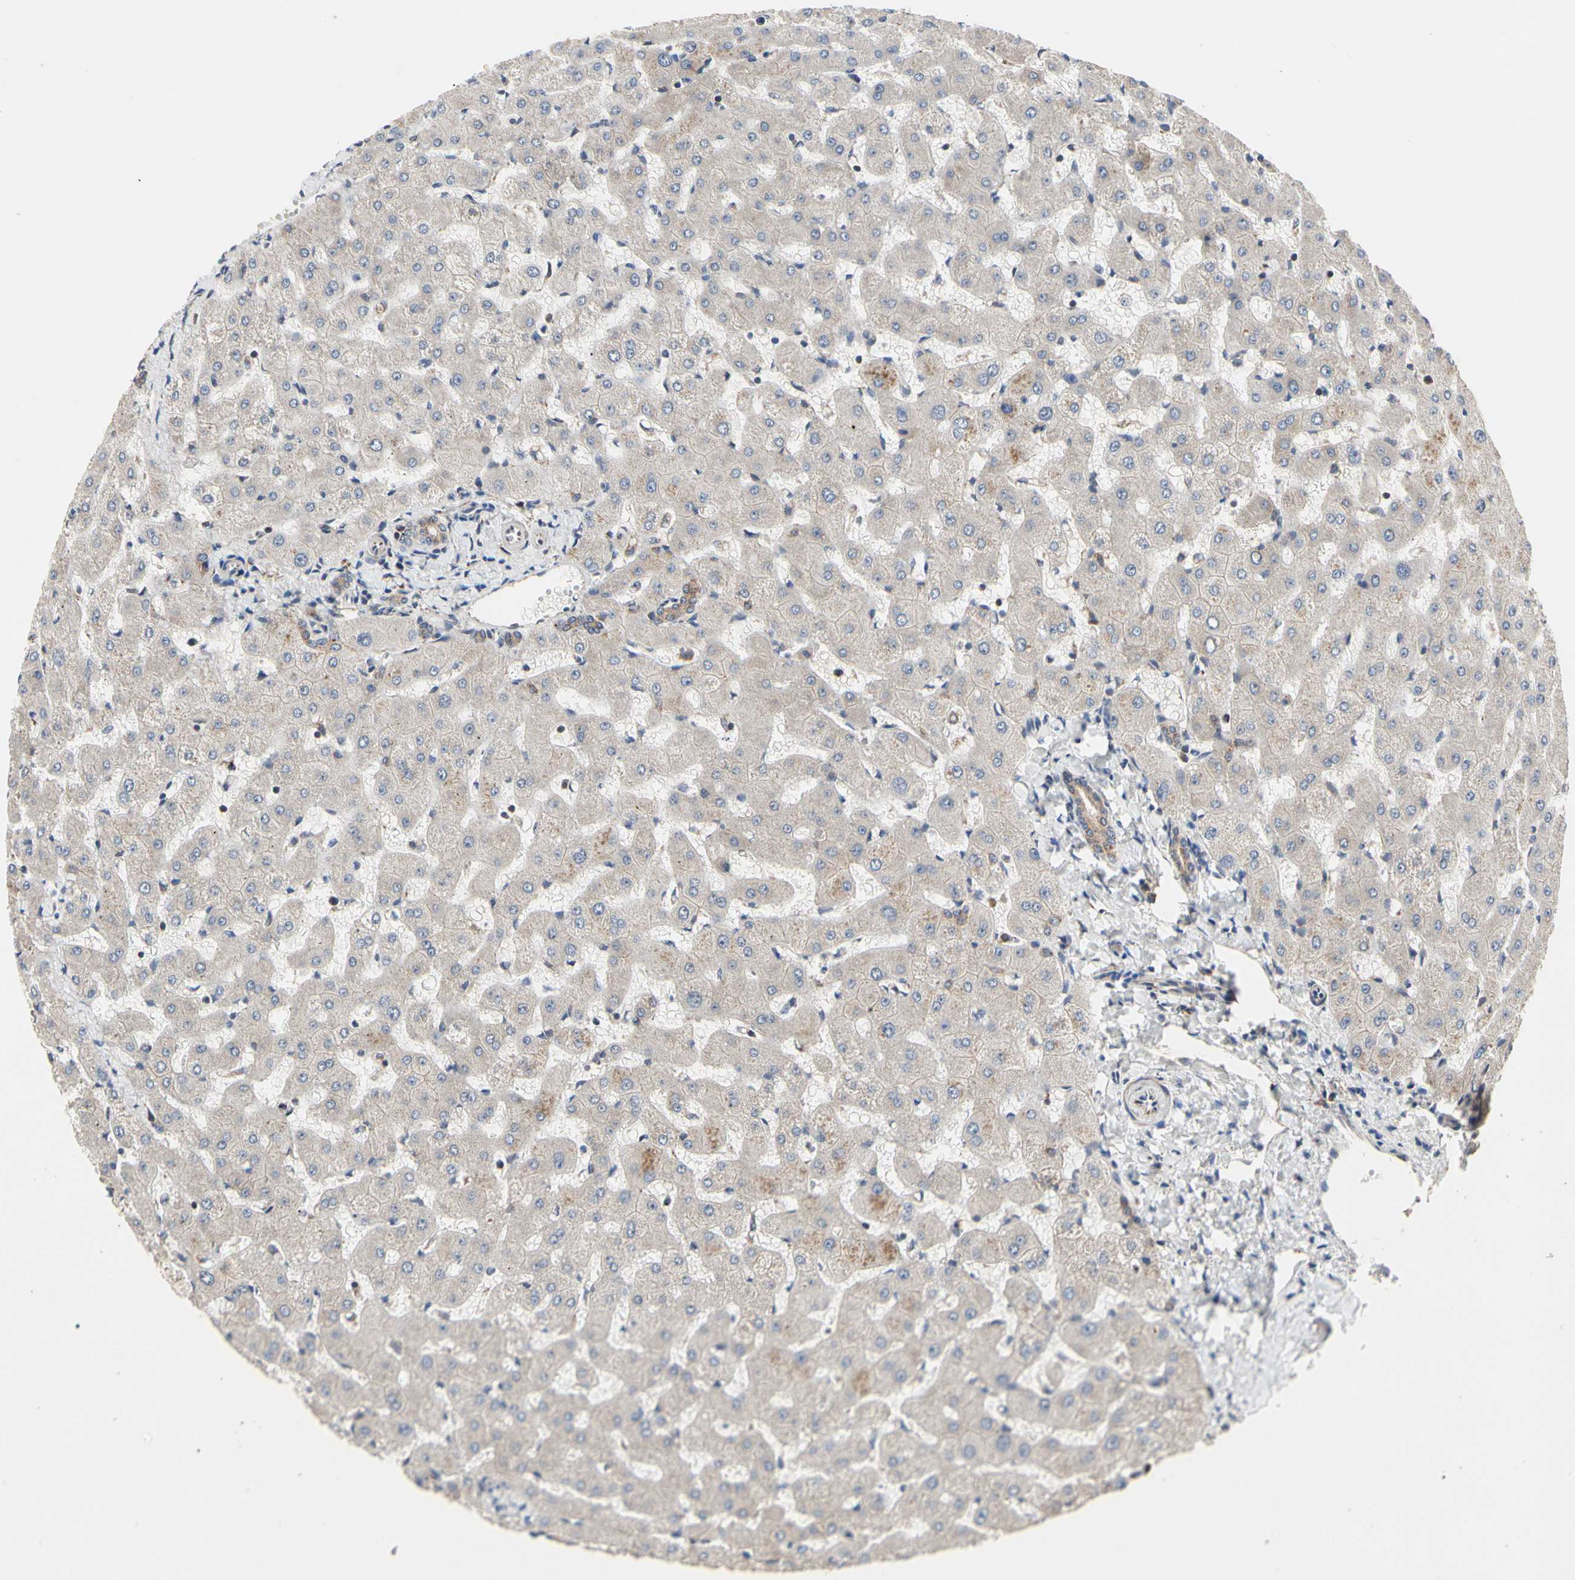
{"staining": {"intensity": "moderate", "quantity": ">75%", "location": "cytoplasmic/membranous"}, "tissue": "liver", "cell_type": "Cholangiocytes", "image_type": "normal", "snomed": [{"axis": "morphology", "description": "Normal tissue, NOS"}, {"axis": "topography", "description": "Liver"}], "caption": "A micrograph of liver stained for a protein shows moderate cytoplasmic/membranous brown staining in cholangiocytes. Ihc stains the protein in brown and the nuclei are stained blue.", "gene": "GPD2", "patient": {"sex": "female", "age": 63}}